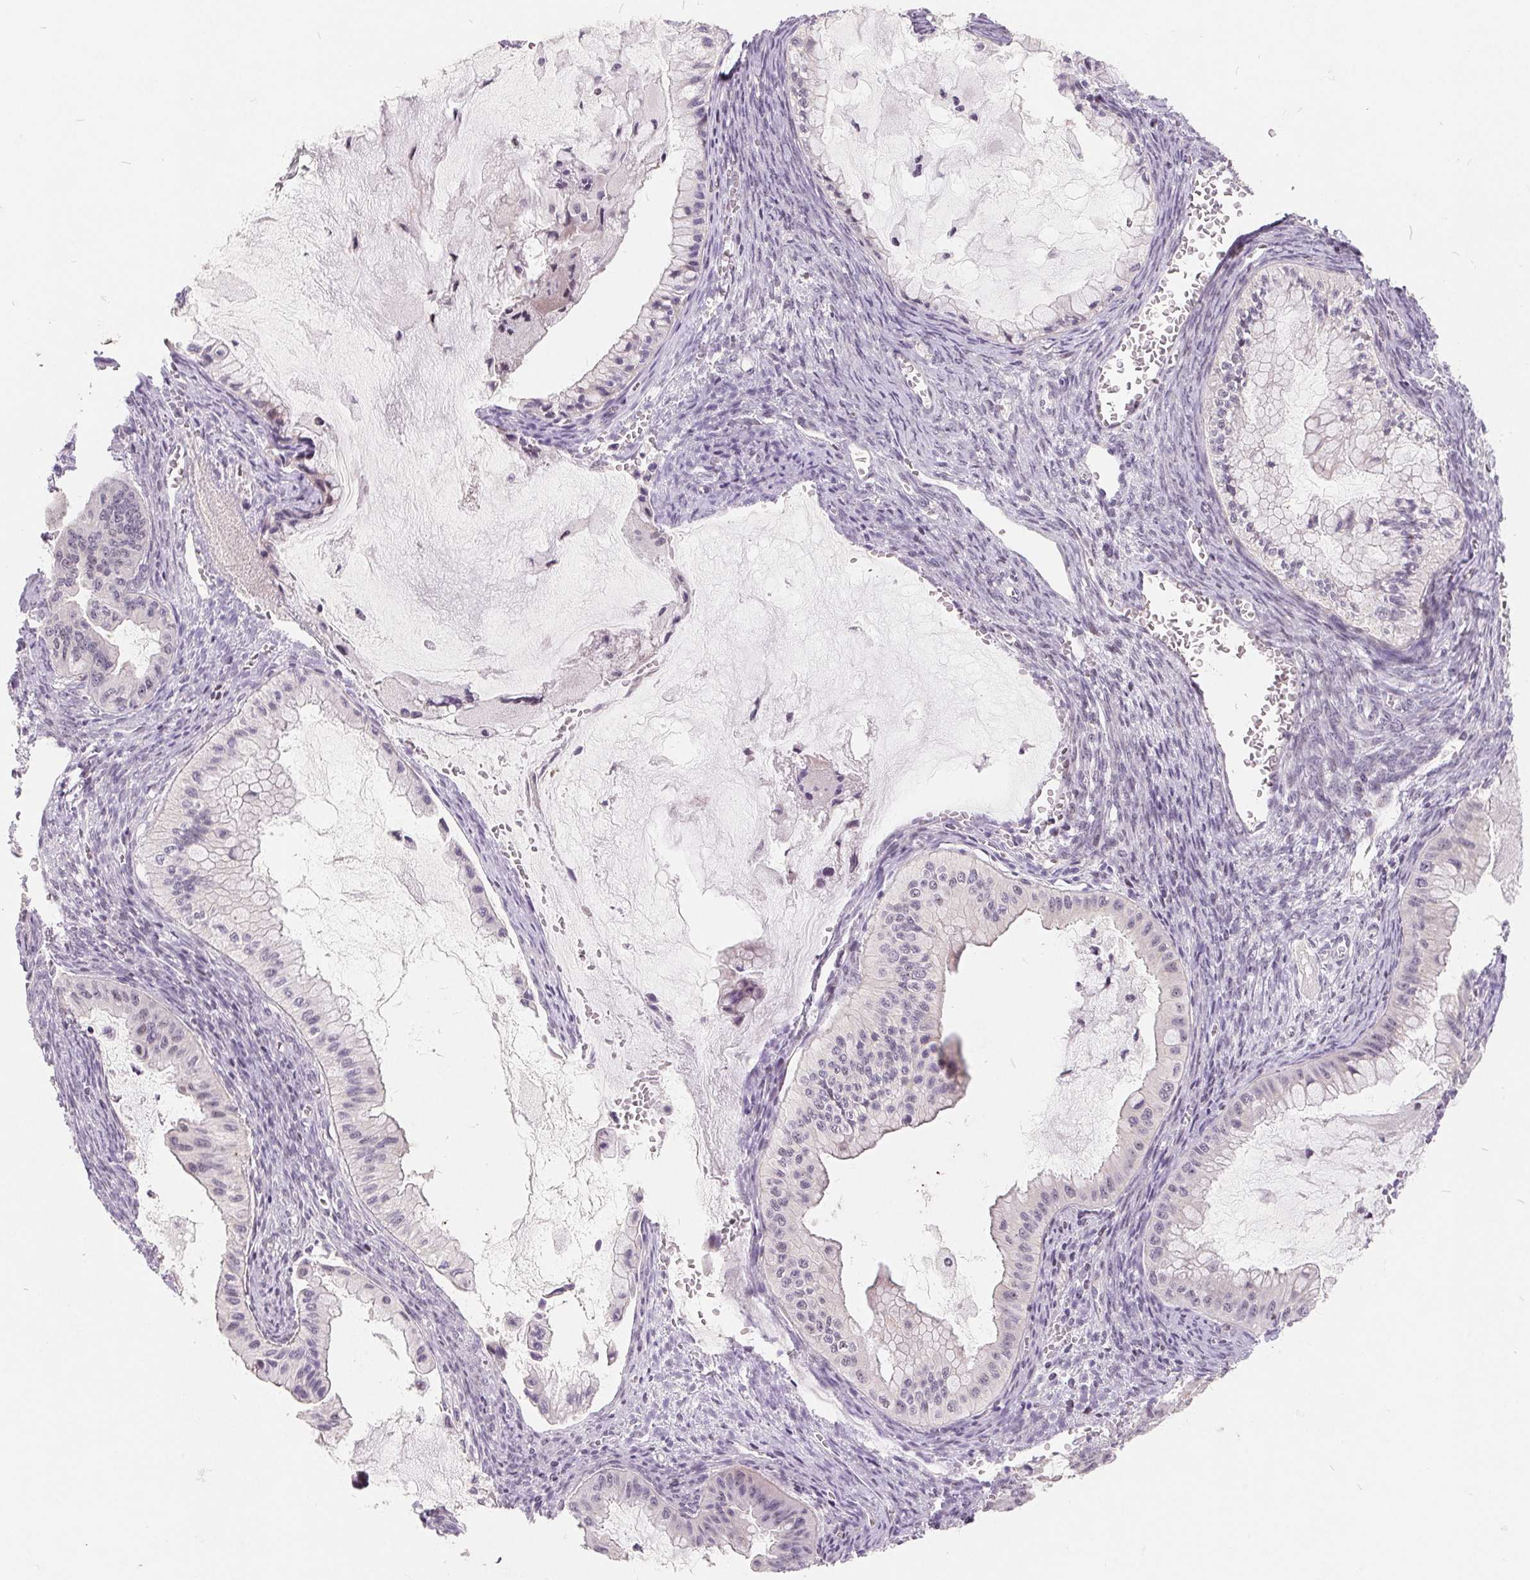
{"staining": {"intensity": "negative", "quantity": "none", "location": "none"}, "tissue": "ovarian cancer", "cell_type": "Tumor cells", "image_type": "cancer", "snomed": [{"axis": "morphology", "description": "Cystadenocarcinoma, mucinous, NOS"}, {"axis": "topography", "description": "Ovary"}], "caption": "IHC micrograph of ovarian cancer (mucinous cystadenocarcinoma) stained for a protein (brown), which shows no expression in tumor cells.", "gene": "NRG2", "patient": {"sex": "female", "age": 72}}